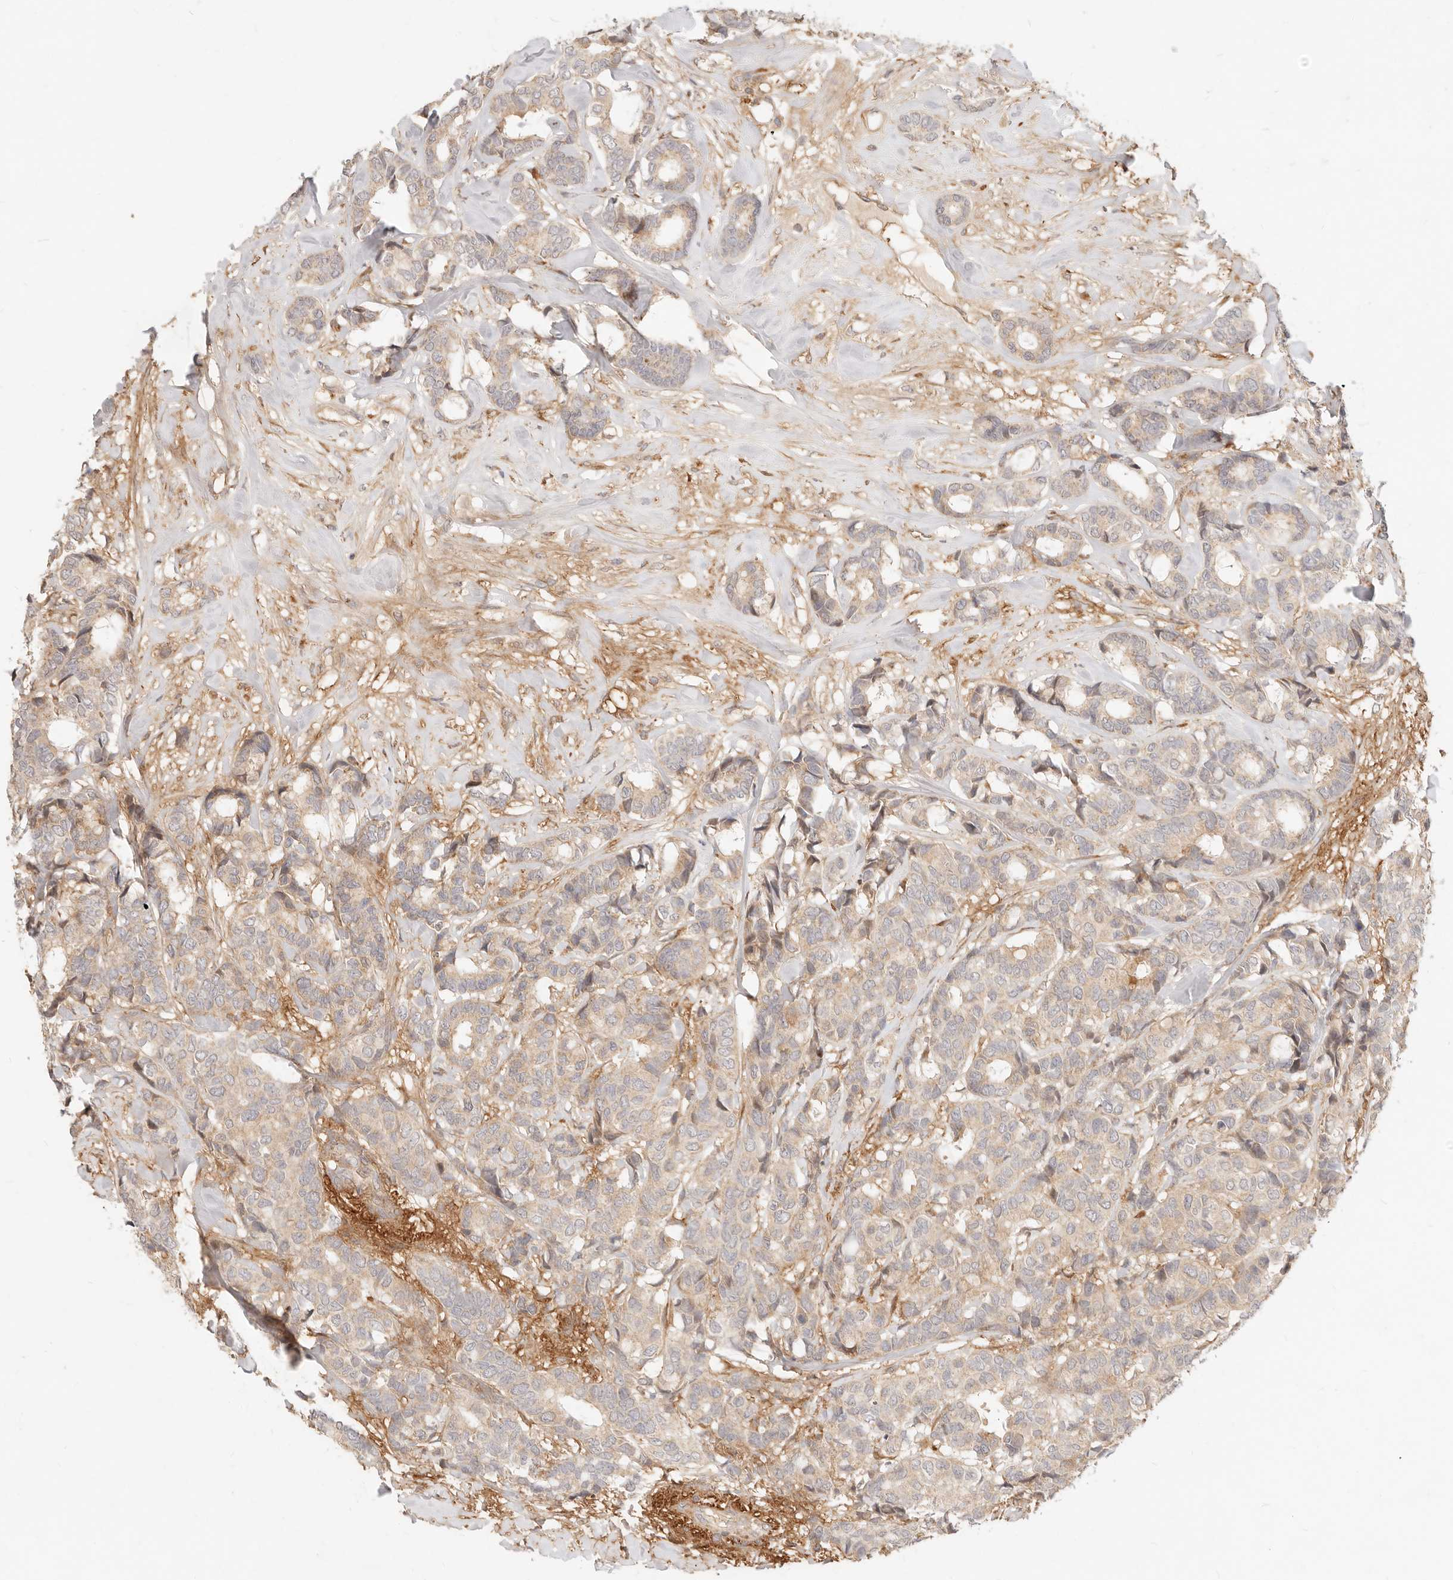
{"staining": {"intensity": "weak", "quantity": ">75%", "location": "cytoplasmic/membranous"}, "tissue": "breast cancer", "cell_type": "Tumor cells", "image_type": "cancer", "snomed": [{"axis": "morphology", "description": "Duct carcinoma"}, {"axis": "topography", "description": "Breast"}], "caption": "Tumor cells reveal low levels of weak cytoplasmic/membranous staining in about >75% of cells in intraductal carcinoma (breast). The staining was performed using DAB (3,3'-diaminobenzidine) to visualize the protein expression in brown, while the nuclei were stained in blue with hematoxylin (Magnification: 20x).", "gene": "UBXN10", "patient": {"sex": "female", "age": 87}}